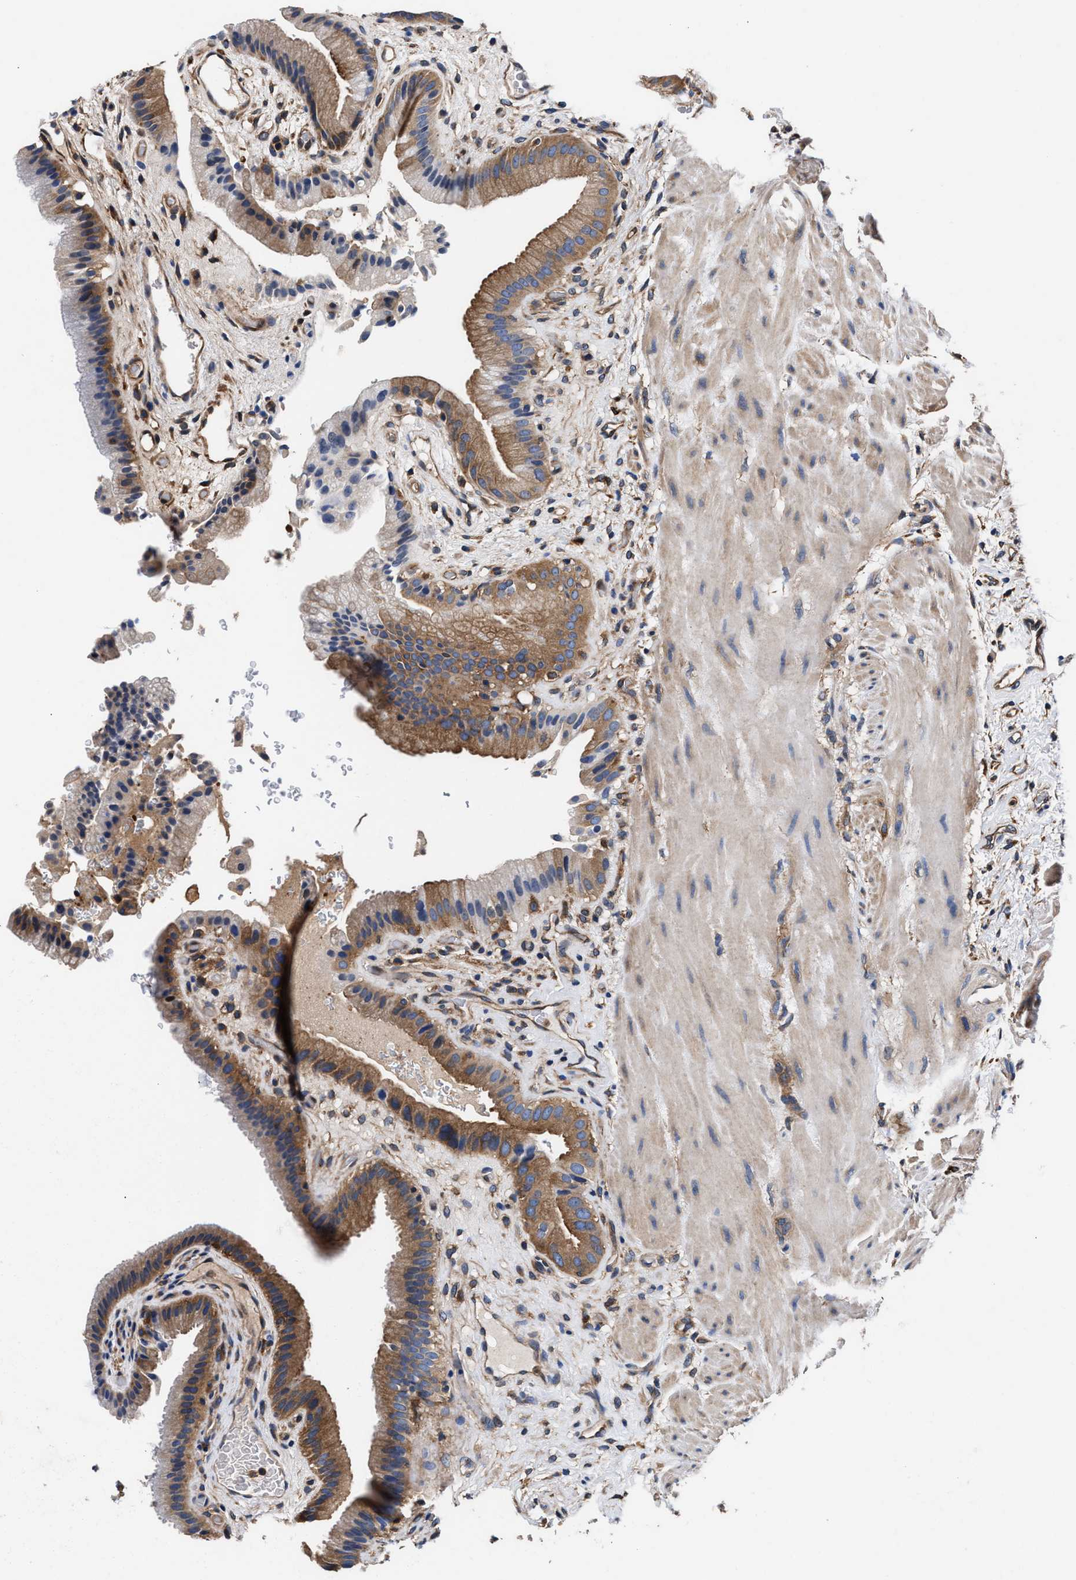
{"staining": {"intensity": "moderate", "quantity": ">75%", "location": "cytoplasmic/membranous"}, "tissue": "gallbladder", "cell_type": "Glandular cells", "image_type": "normal", "snomed": [{"axis": "morphology", "description": "Normal tissue, NOS"}, {"axis": "topography", "description": "Gallbladder"}], "caption": "Moderate cytoplasmic/membranous protein positivity is present in approximately >75% of glandular cells in gallbladder.", "gene": "SH3GL1", "patient": {"sex": "male", "age": 49}}